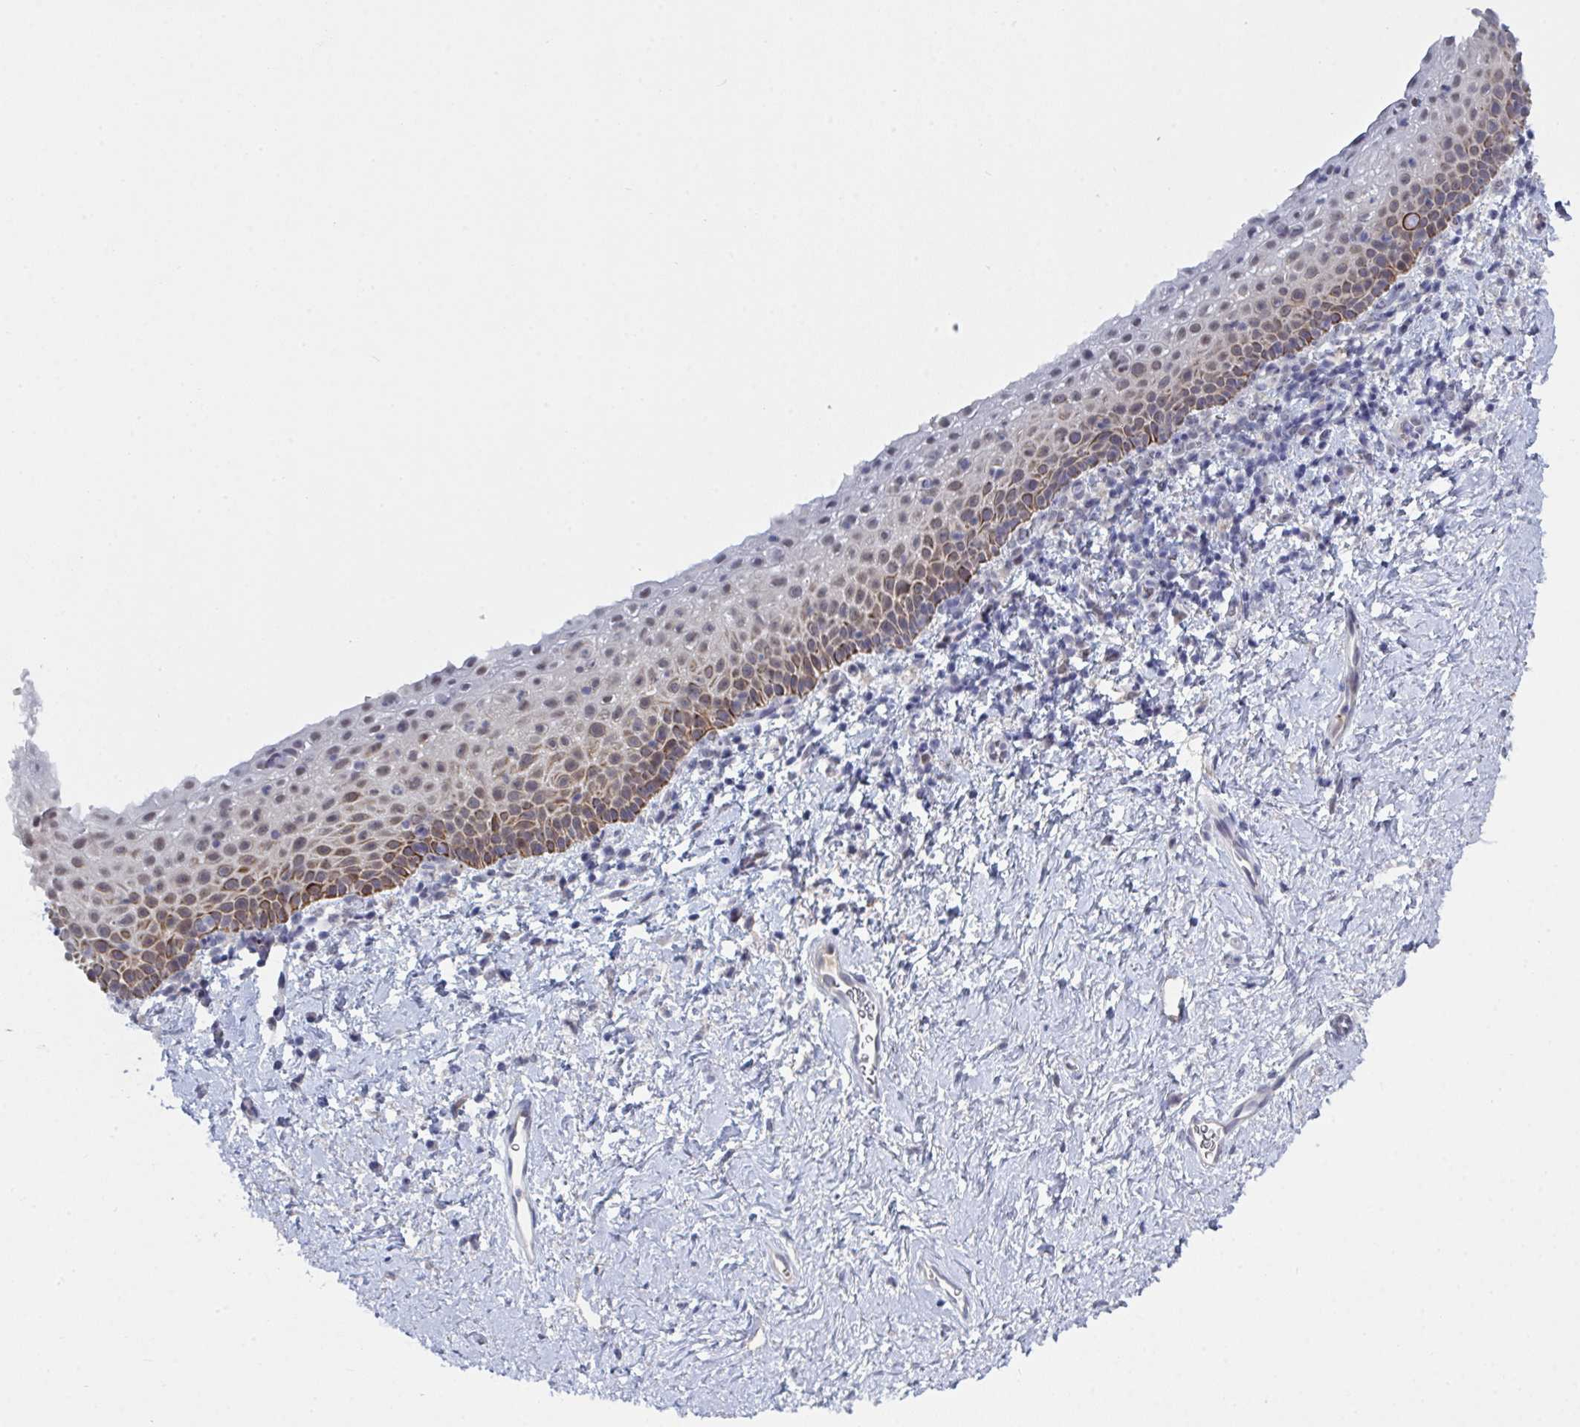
{"staining": {"intensity": "moderate", "quantity": "25%-75%", "location": "cytoplasmic/membranous,nuclear"}, "tissue": "vagina", "cell_type": "Squamous epithelial cells", "image_type": "normal", "snomed": [{"axis": "morphology", "description": "Normal tissue, NOS"}, {"axis": "topography", "description": "Vagina"}], "caption": "This micrograph exhibits benign vagina stained with IHC to label a protein in brown. The cytoplasmic/membranous,nuclear of squamous epithelial cells show moderate positivity for the protein. Nuclei are counter-stained blue.", "gene": "KDM4D", "patient": {"sex": "female", "age": 61}}